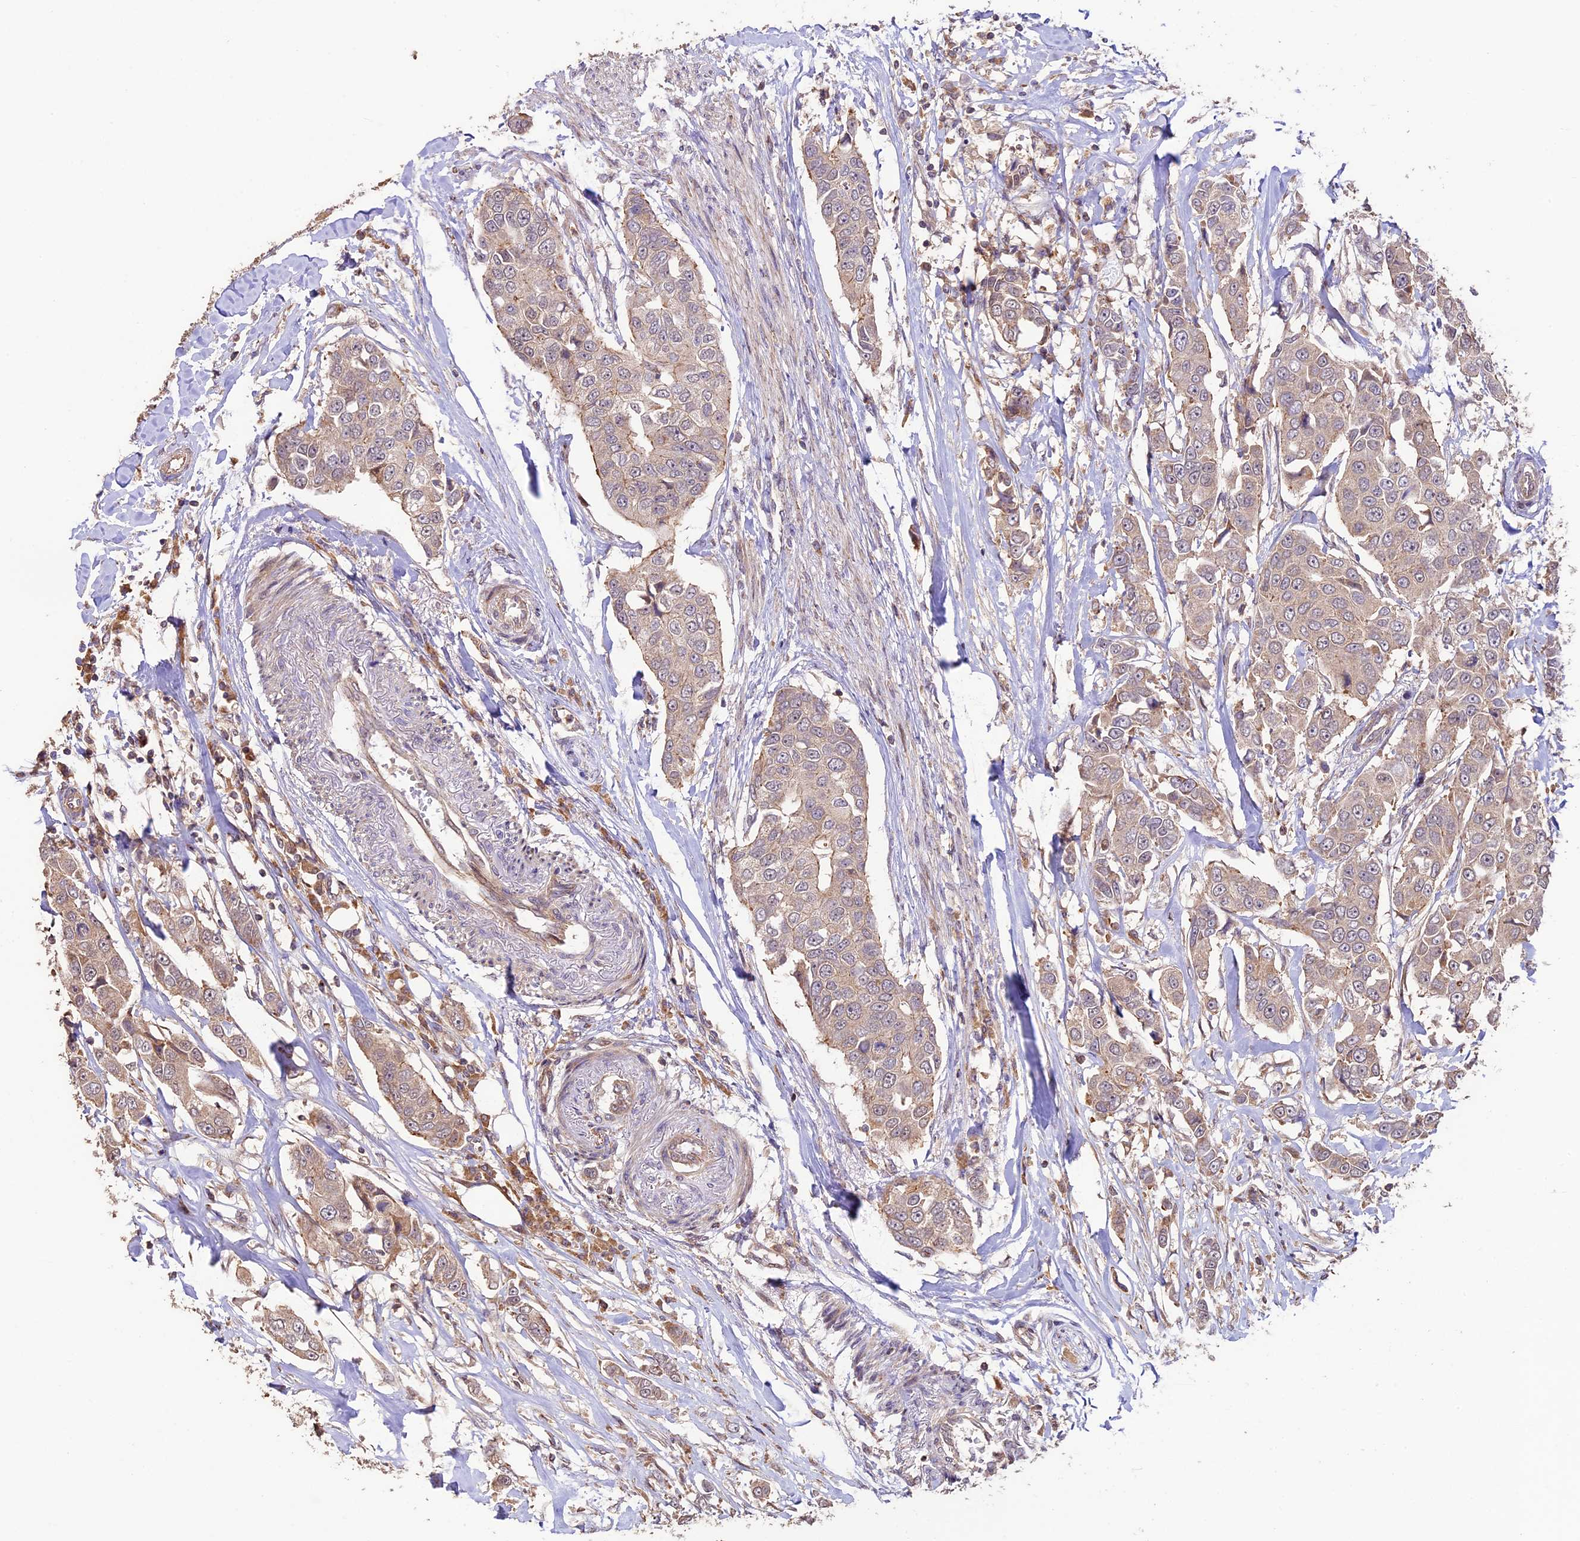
{"staining": {"intensity": "moderate", "quantity": ">75%", "location": "cytoplasmic/membranous"}, "tissue": "breast cancer", "cell_type": "Tumor cells", "image_type": "cancer", "snomed": [{"axis": "morphology", "description": "Duct carcinoma"}, {"axis": "topography", "description": "Breast"}], "caption": "A high-resolution histopathology image shows IHC staining of intraductal carcinoma (breast), which shows moderate cytoplasmic/membranous staining in approximately >75% of tumor cells. The staining is performed using DAB (3,3'-diaminobenzidine) brown chromogen to label protein expression. The nuclei are counter-stained blue using hematoxylin.", "gene": "BCAS4", "patient": {"sex": "female", "age": 80}}